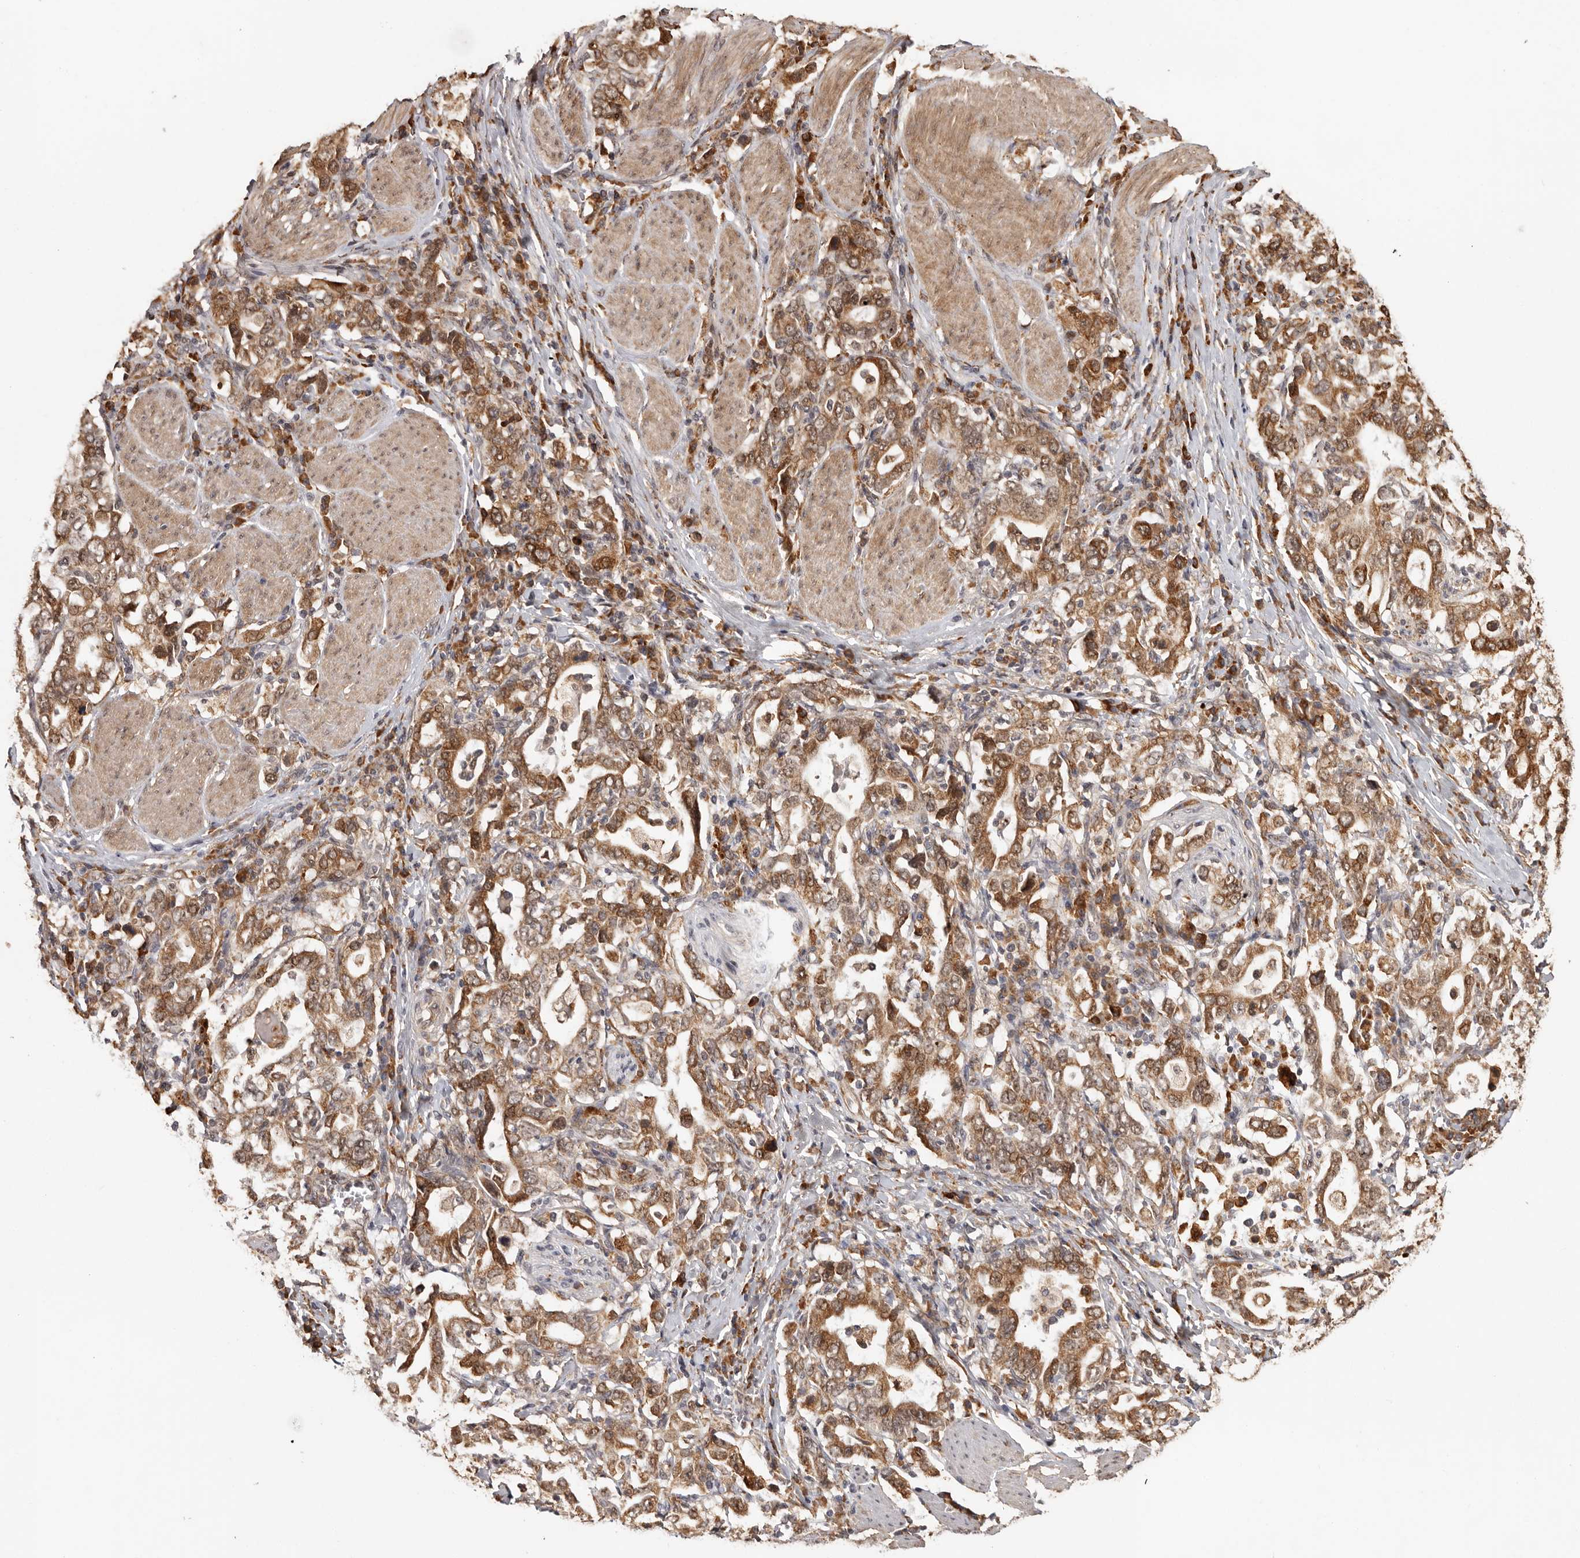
{"staining": {"intensity": "moderate", "quantity": ">75%", "location": "cytoplasmic/membranous"}, "tissue": "stomach cancer", "cell_type": "Tumor cells", "image_type": "cancer", "snomed": [{"axis": "morphology", "description": "Adenocarcinoma, NOS"}, {"axis": "topography", "description": "Stomach, upper"}], "caption": "Stomach adenocarcinoma was stained to show a protein in brown. There is medium levels of moderate cytoplasmic/membranous positivity in approximately >75% of tumor cells.", "gene": "ZNF83", "patient": {"sex": "male", "age": 62}}